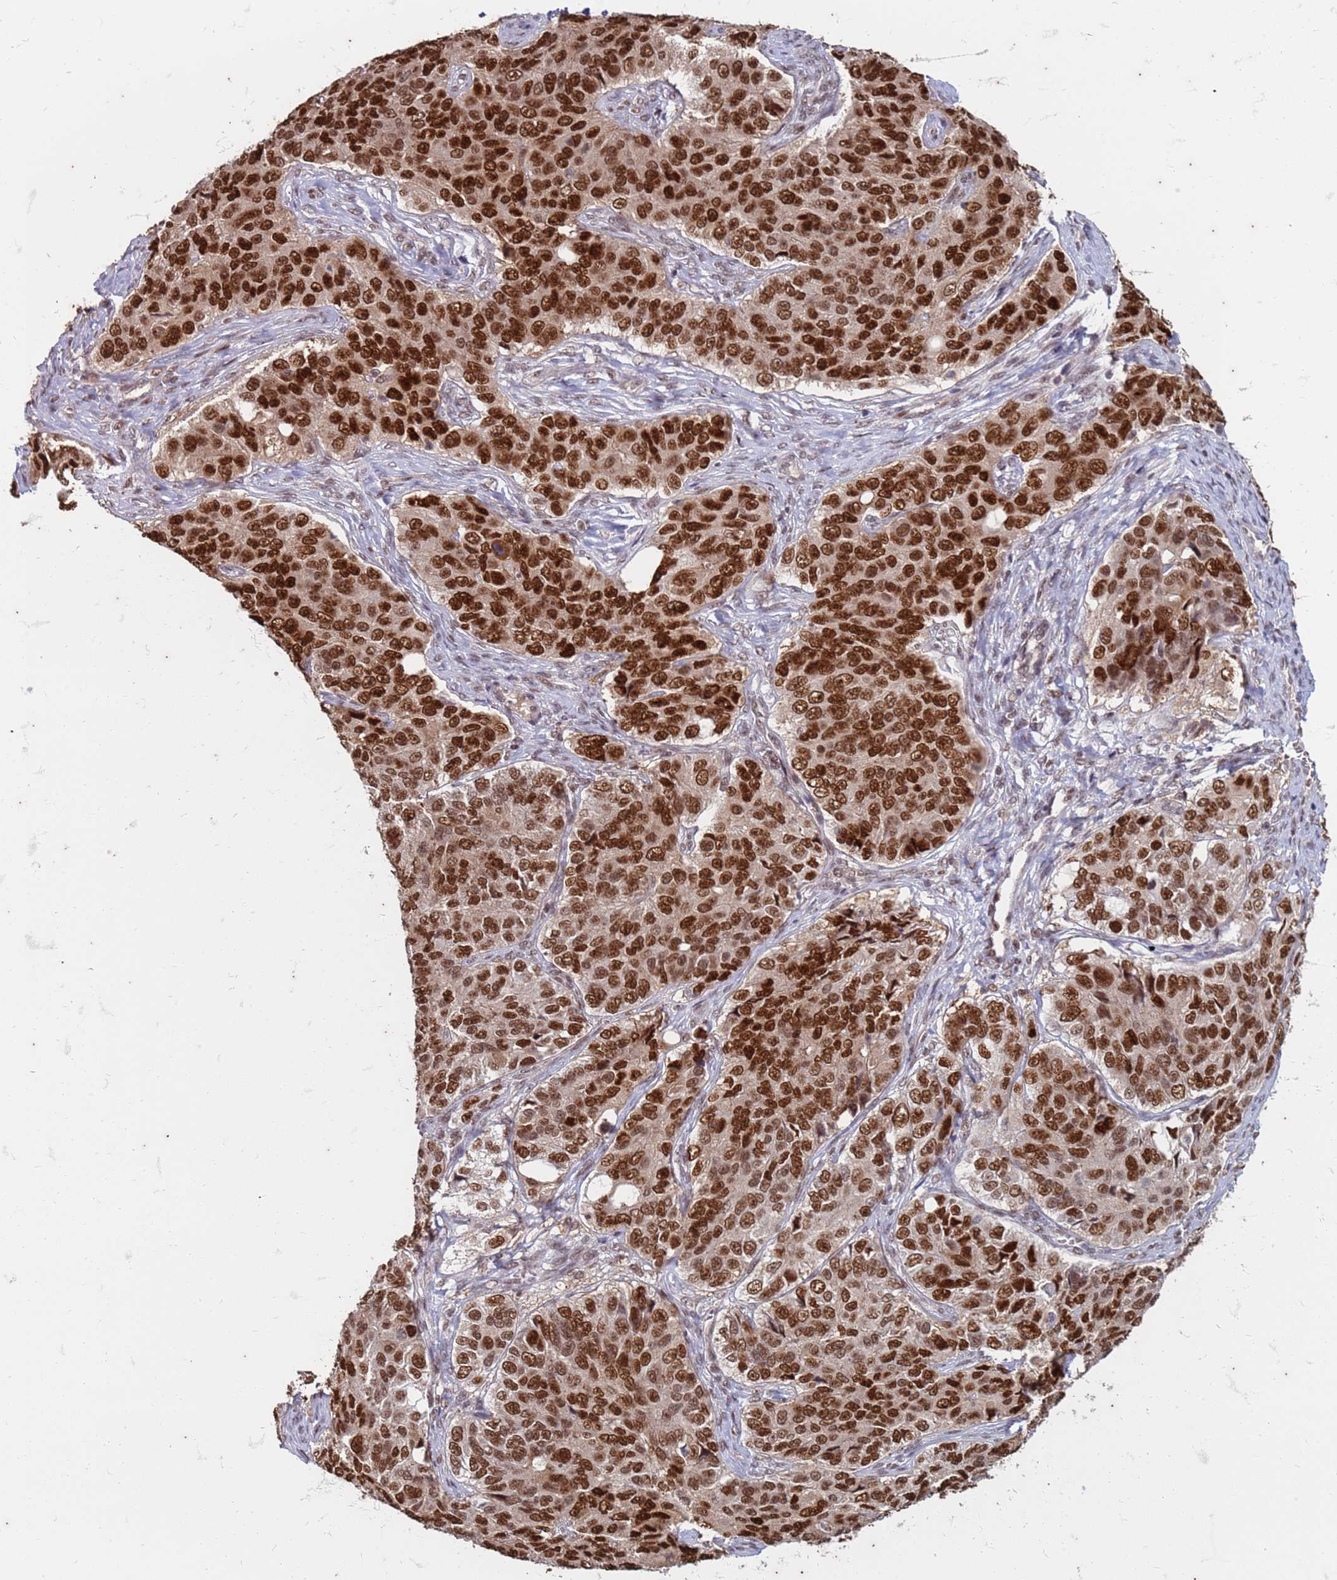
{"staining": {"intensity": "strong", "quantity": ">75%", "location": "nuclear"}, "tissue": "ovarian cancer", "cell_type": "Tumor cells", "image_type": "cancer", "snomed": [{"axis": "morphology", "description": "Carcinoma, endometroid"}, {"axis": "topography", "description": "Ovary"}], "caption": "There is high levels of strong nuclear expression in tumor cells of endometroid carcinoma (ovarian), as demonstrated by immunohistochemical staining (brown color).", "gene": "TRMT6", "patient": {"sex": "female", "age": 51}}